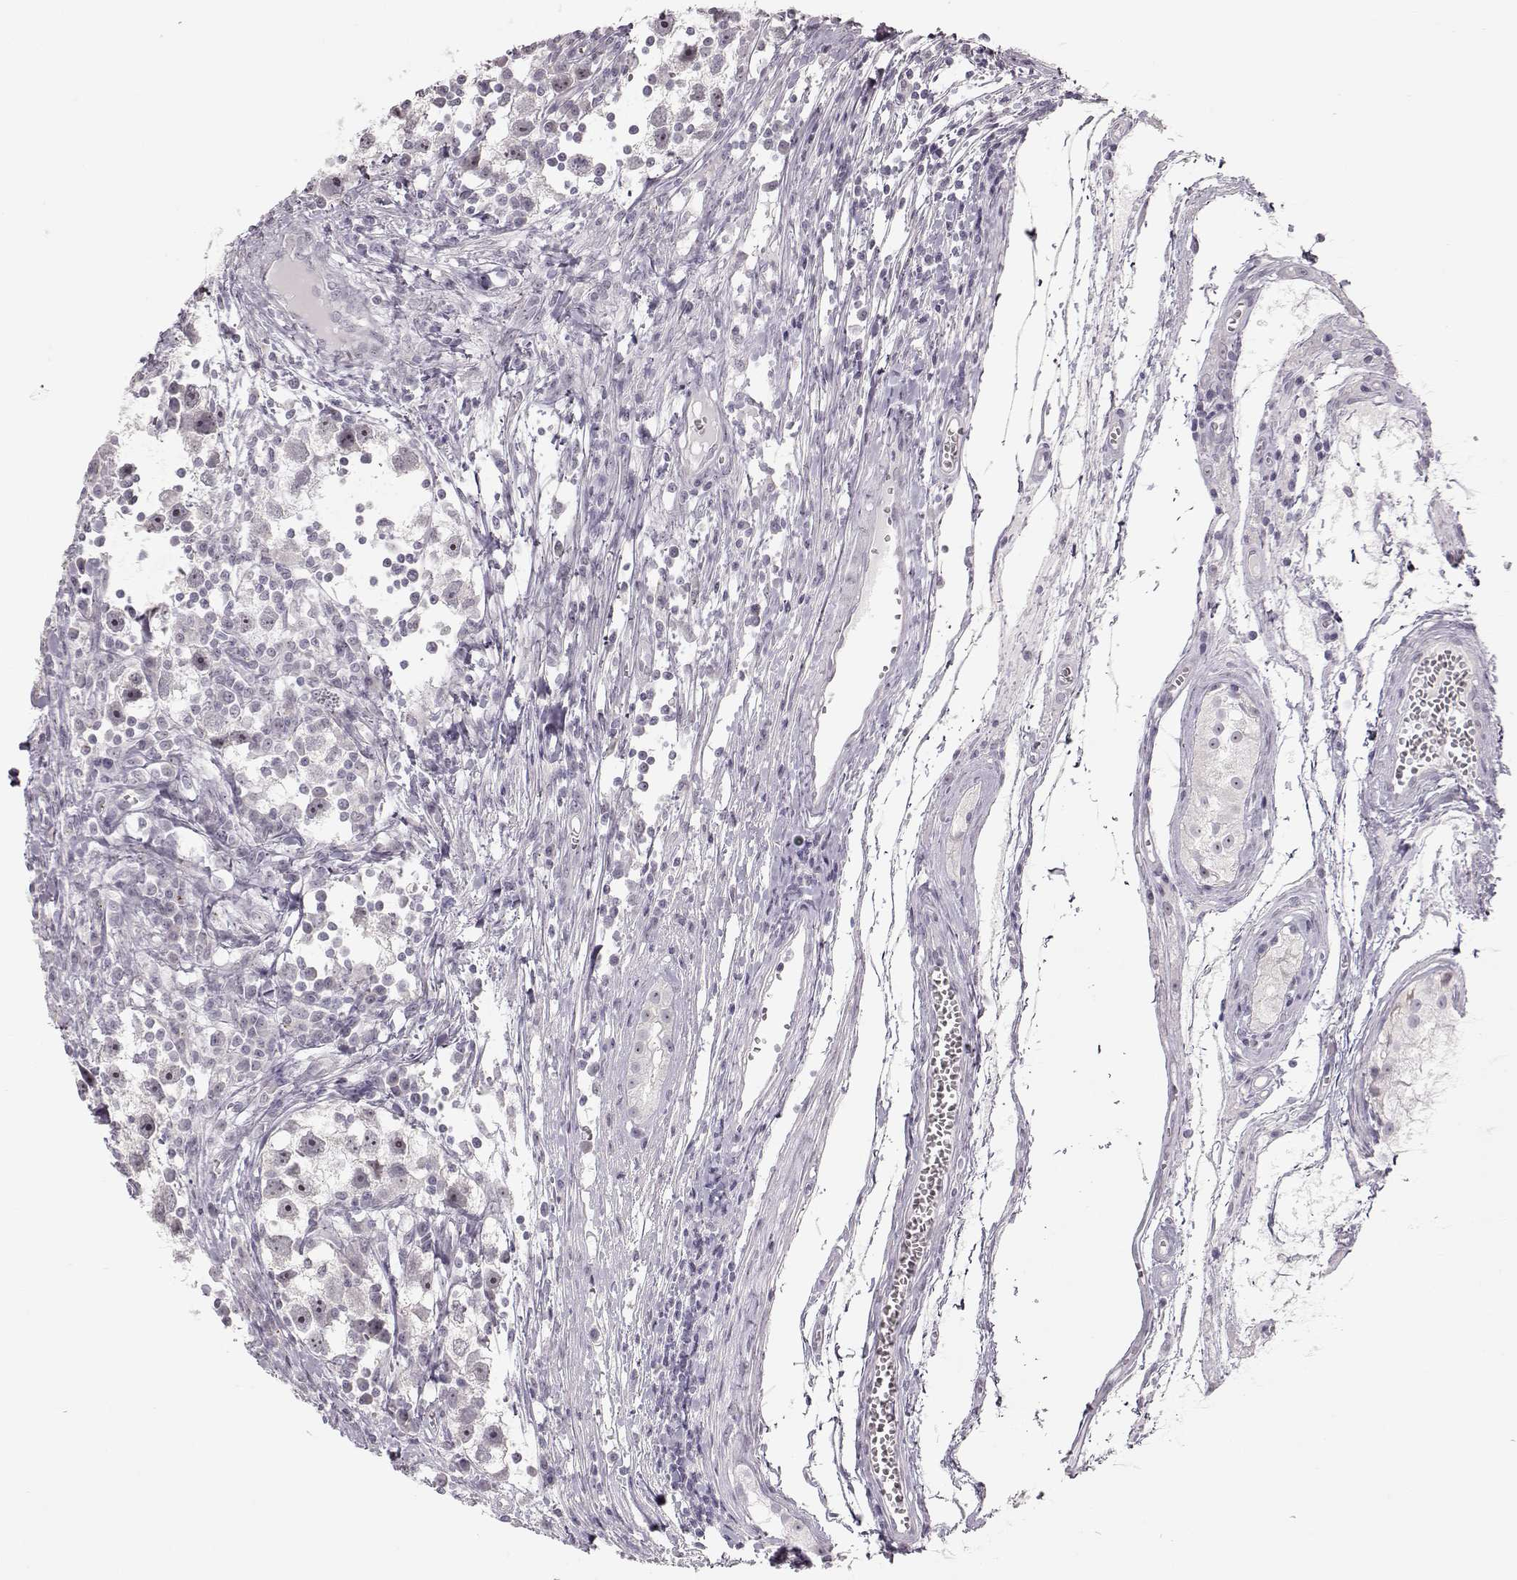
{"staining": {"intensity": "negative", "quantity": "none", "location": "none"}, "tissue": "testis cancer", "cell_type": "Tumor cells", "image_type": "cancer", "snomed": [{"axis": "morphology", "description": "Seminoma, NOS"}, {"axis": "topography", "description": "Testis"}], "caption": "This is an immunohistochemistry (IHC) micrograph of human testis cancer. There is no staining in tumor cells.", "gene": "FAM205A", "patient": {"sex": "male", "age": 30}}